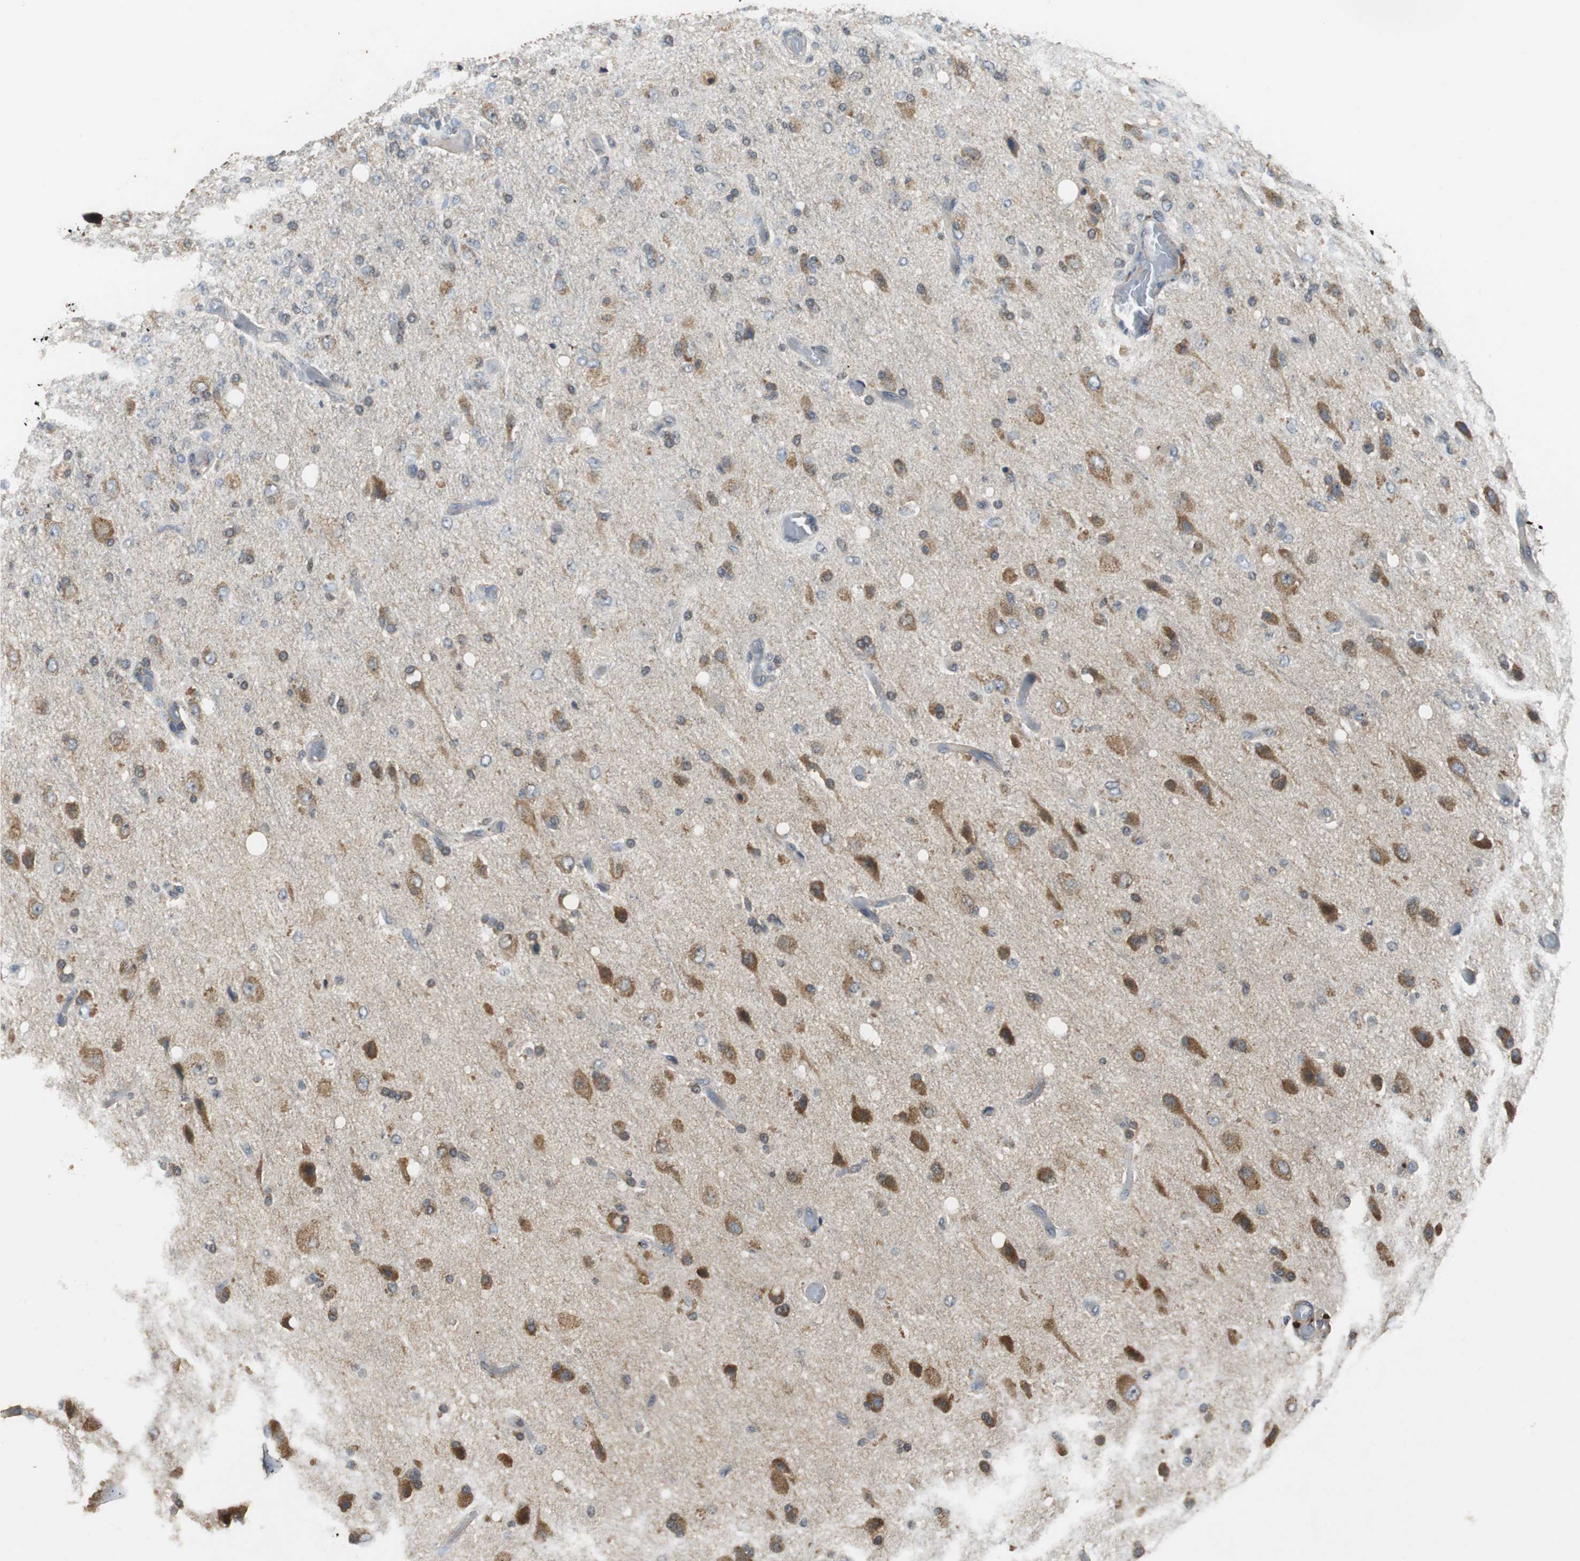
{"staining": {"intensity": "moderate", "quantity": "<25%", "location": "cytoplasmic/membranous"}, "tissue": "glioma", "cell_type": "Tumor cells", "image_type": "cancer", "snomed": [{"axis": "morphology", "description": "Normal tissue, NOS"}, {"axis": "morphology", "description": "Glioma, malignant, High grade"}, {"axis": "topography", "description": "Cerebral cortex"}], "caption": "Approximately <25% of tumor cells in glioma demonstrate moderate cytoplasmic/membranous protein expression as visualized by brown immunohistochemical staining.", "gene": "VBP1", "patient": {"sex": "male", "age": 77}}